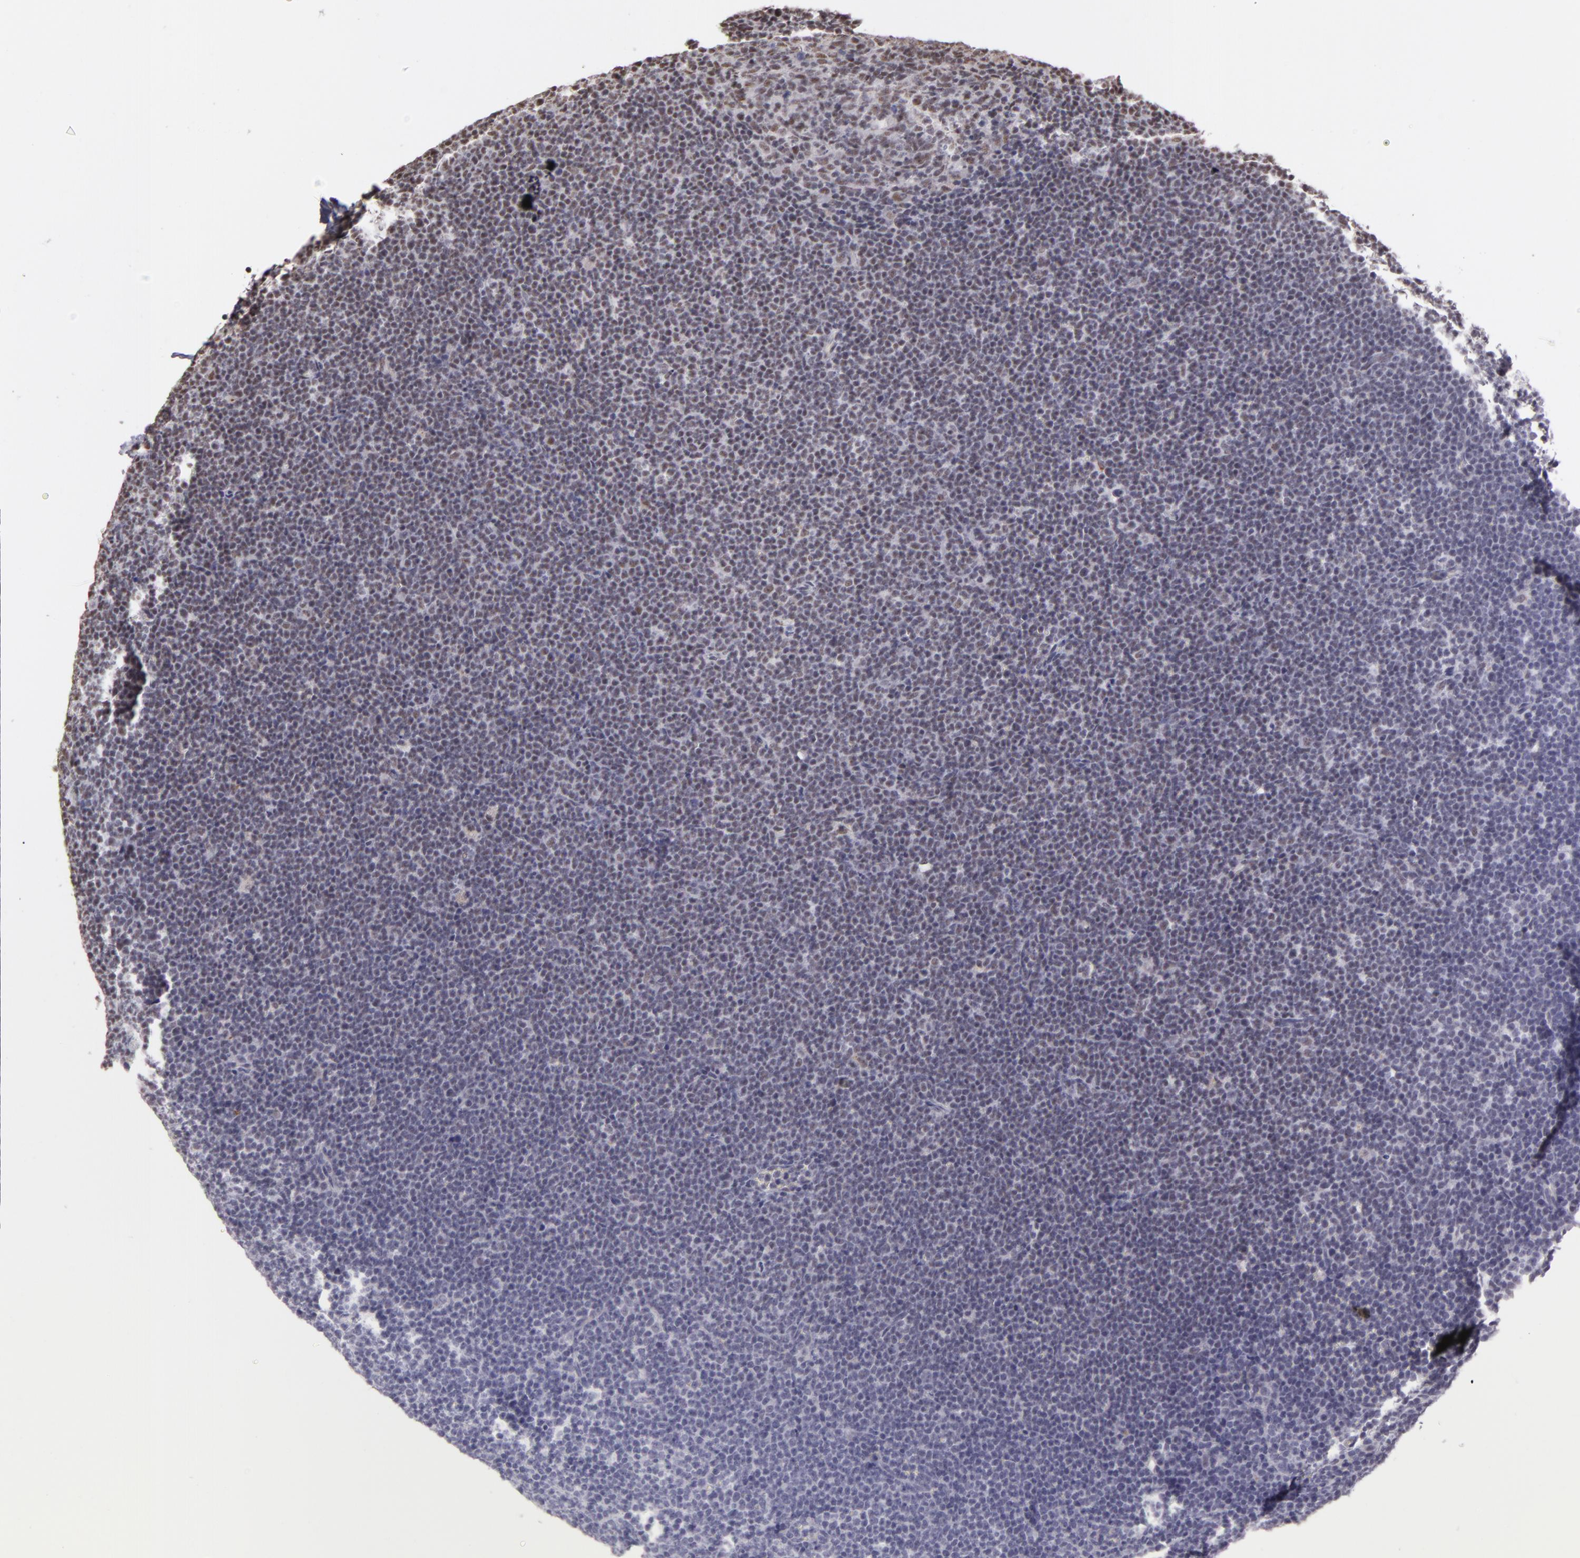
{"staining": {"intensity": "weak", "quantity": "<25%", "location": "nuclear"}, "tissue": "lymphoma", "cell_type": "Tumor cells", "image_type": "cancer", "snomed": [{"axis": "morphology", "description": "Malignant lymphoma, non-Hodgkin's type, High grade"}, {"axis": "topography", "description": "Lymph node"}], "caption": "Immunohistochemistry of lymphoma exhibits no staining in tumor cells. (DAB (3,3'-diaminobenzidine) immunohistochemistry (IHC) visualized using brightfield microscopy, high magnification).", "gene": "INTS6", "patient": {"sex": "female", "age": 58}}